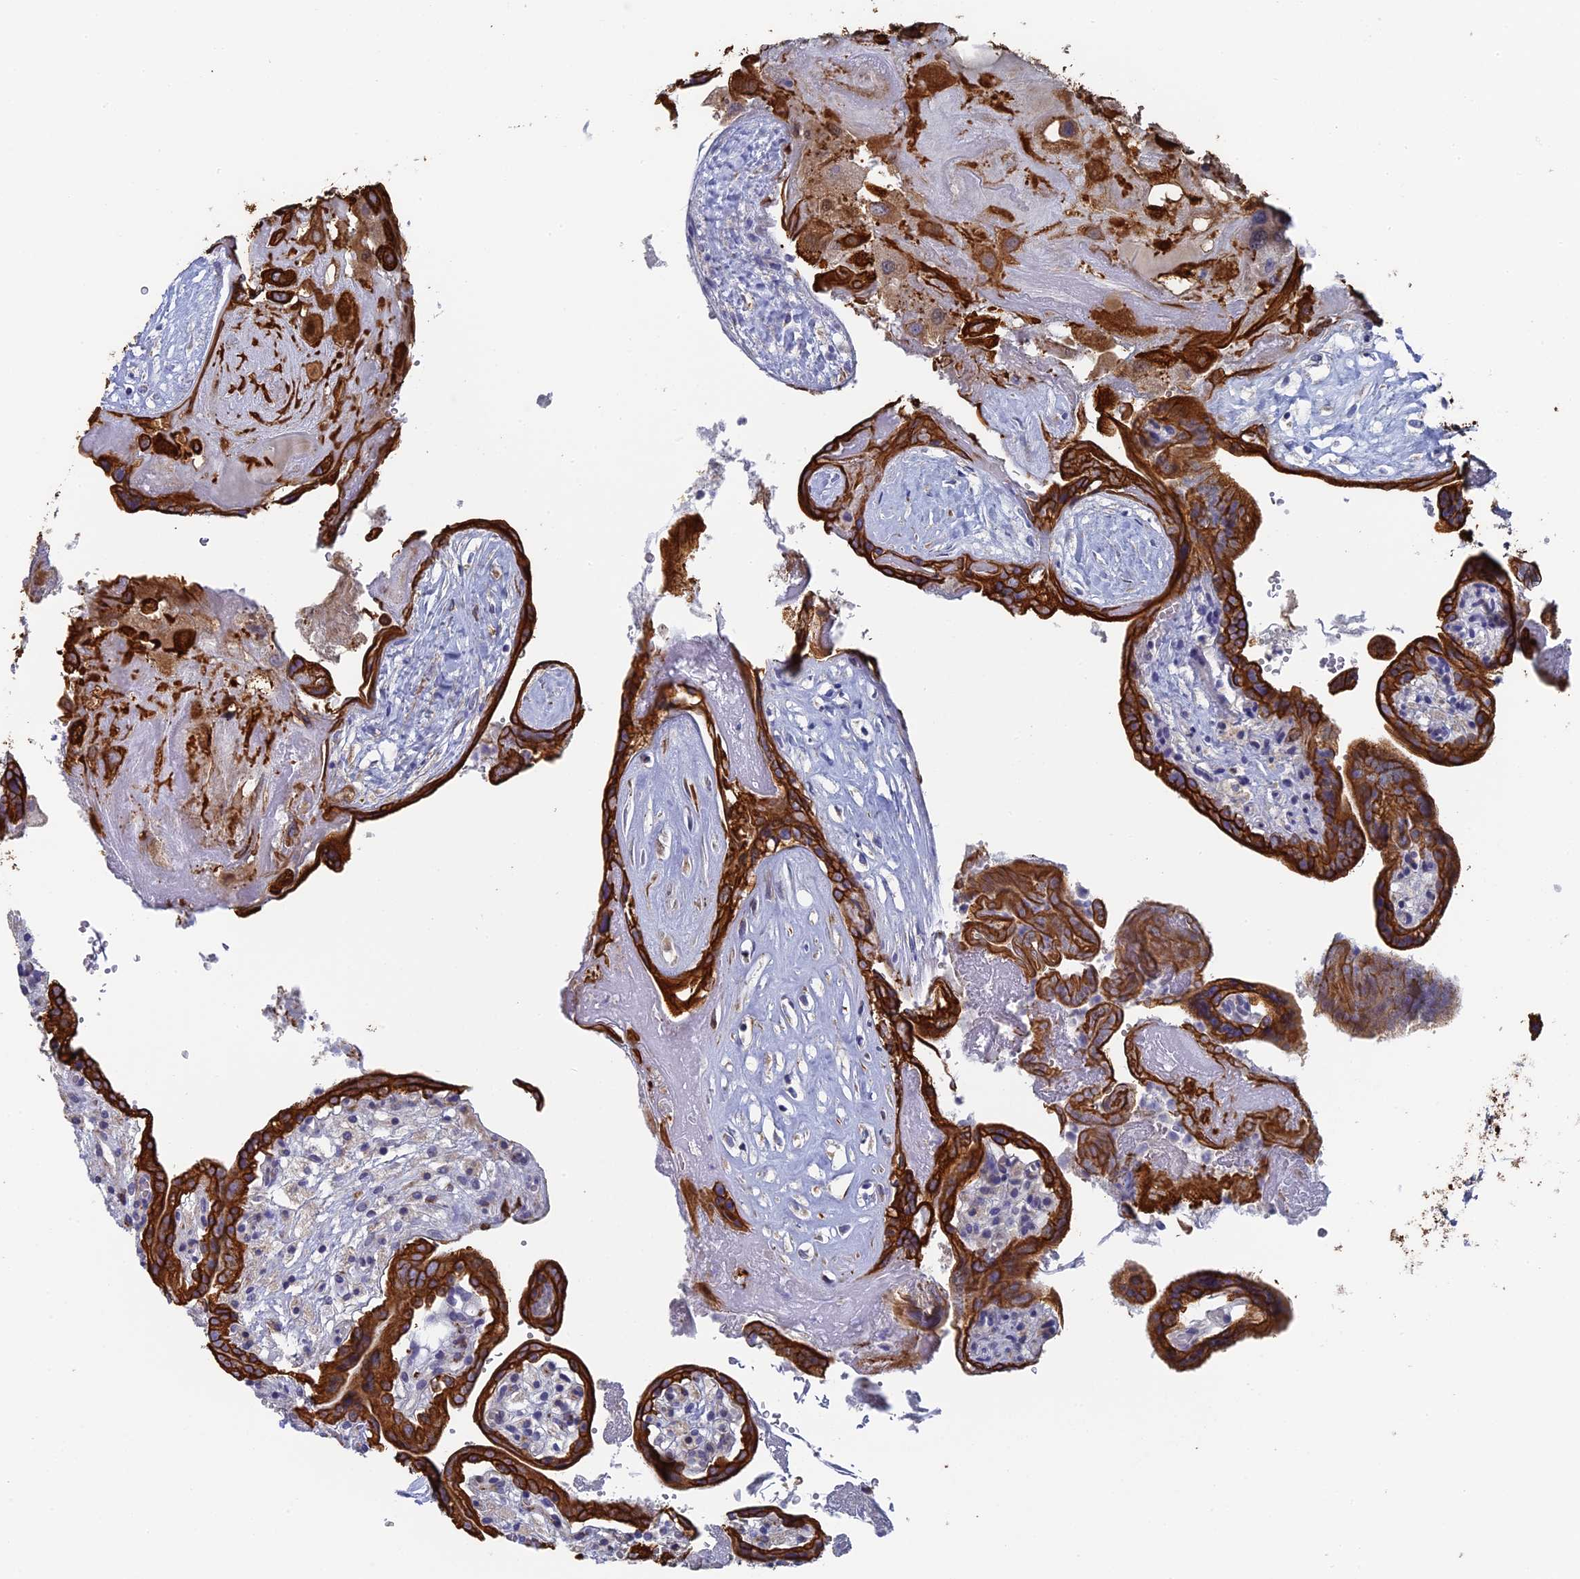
{"staining": {"intensity": "moderate", "quantity": ">75%", "location": "cytoplasmic/membranous"}, "tissue": "placenta", "cell_type": "Decidual cells", "image_type": "normal", "snomed": [{"axis": "morphology", "description": "Normal tissue, NOS"}, {"axis": "topography", "description": "Placenta"}], "caption": "IHC staining of normal placenta, which reveals medium levels of moderate cytoplasmic/membranous staining in approximately >75% of decidual cells indicating moderate cytoplasmic/membranous protein staining. The staining was performed using DAB (brown) for protein detection and nuclei were counterstained in hematoxylin (blue).", "gene": "SRFBP1", "patient": {"sex": "female", "age": 37}}